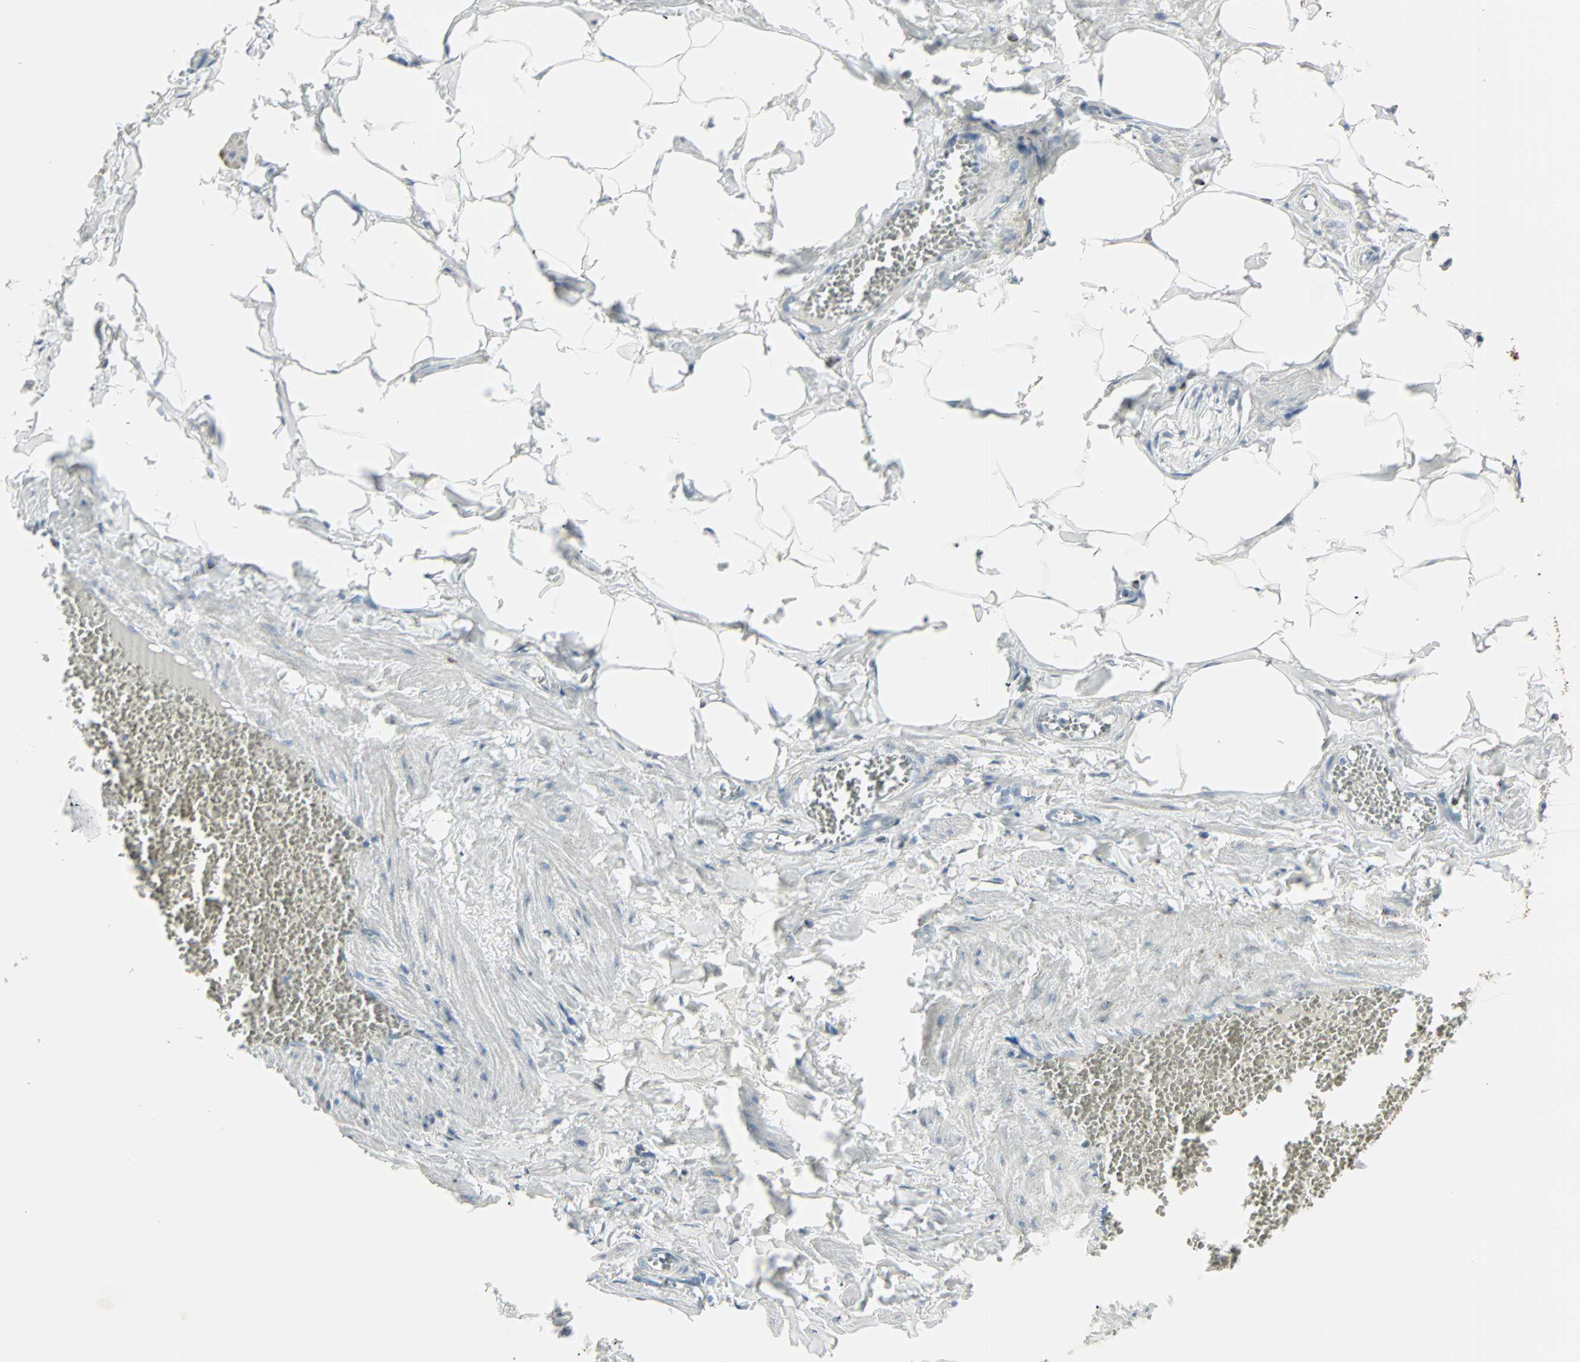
{"staining": {"intensity": "moderate", "quantity": ">75%", "location": "cytoplasmic/membranous"}, "tissue": "adipose tissue", "cell_type": "Adipocytes", "image_type": "normal", "snomed": [{"axis": "morphology", "description": "Normal tissue, NOS"}, {"axis": "topography", "description": "Vascular tissue"}], "caption": "Adipose tissue stained for a protein (brown) displays moderate cytoplasmic/membranous positive expression in about >75% of adipocytes.", "gene": "IDH2", "patient": {"sex": "male", "age": 41}}